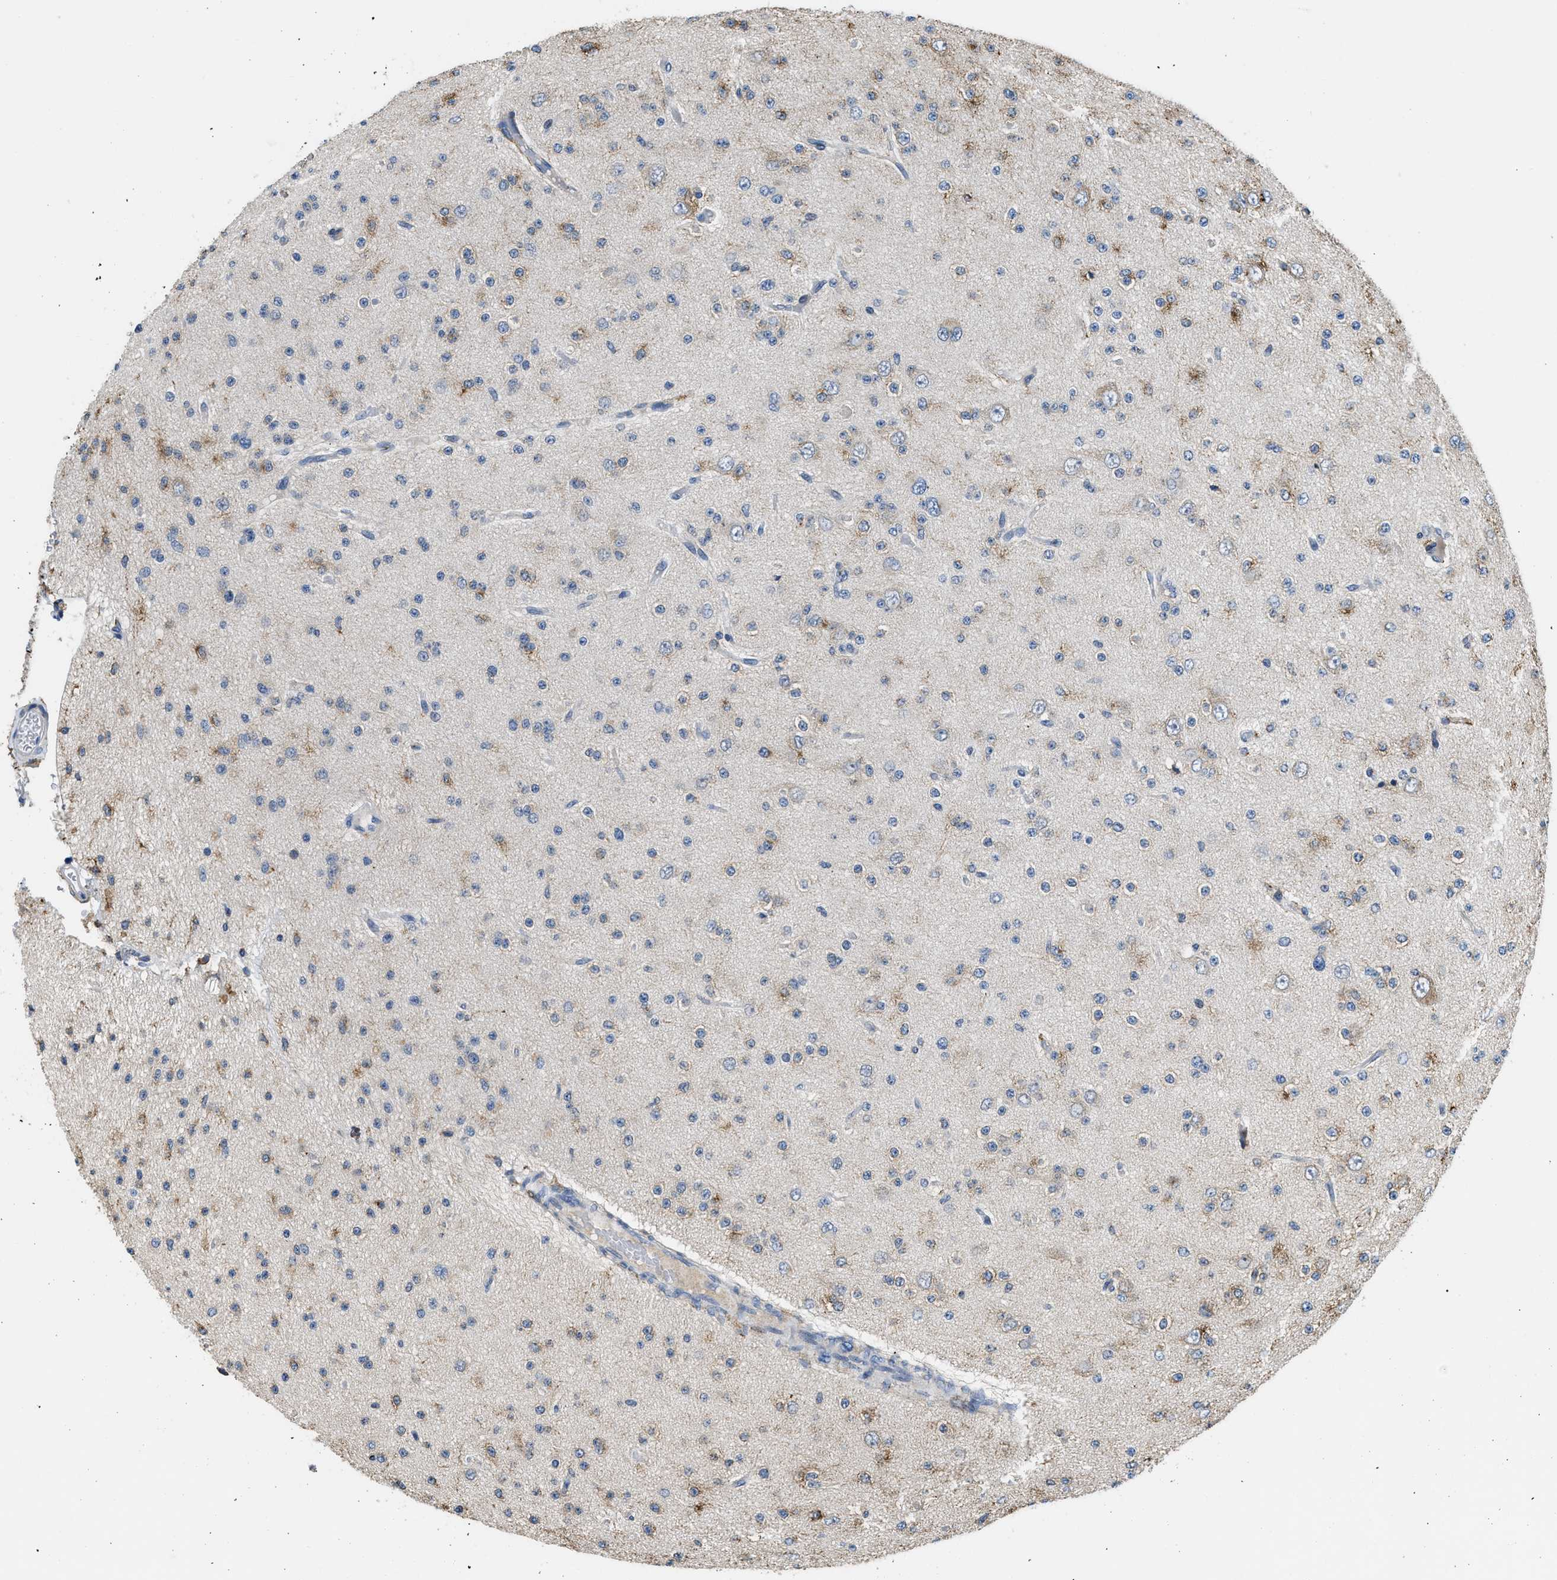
{"staining": {"intensity": "weak", "quantity": "<25%", "location": "cytoplasmic/membranous"}, "tissue": "glioma", "cell_type": "Tumor cells", "image_type": "cancer", "snomed": [{"axis": "morphology", "description": "Glioma, malignant, Low grade"}, {"axis": "topography", "description": "Brain"}], "caption": "Immunohistochemical staining of human malignant low-grade glioma exhibits no significant positivity in tumor cells.", "gene": "LRP1", "patient": {"sex": "male", "age": 38}}